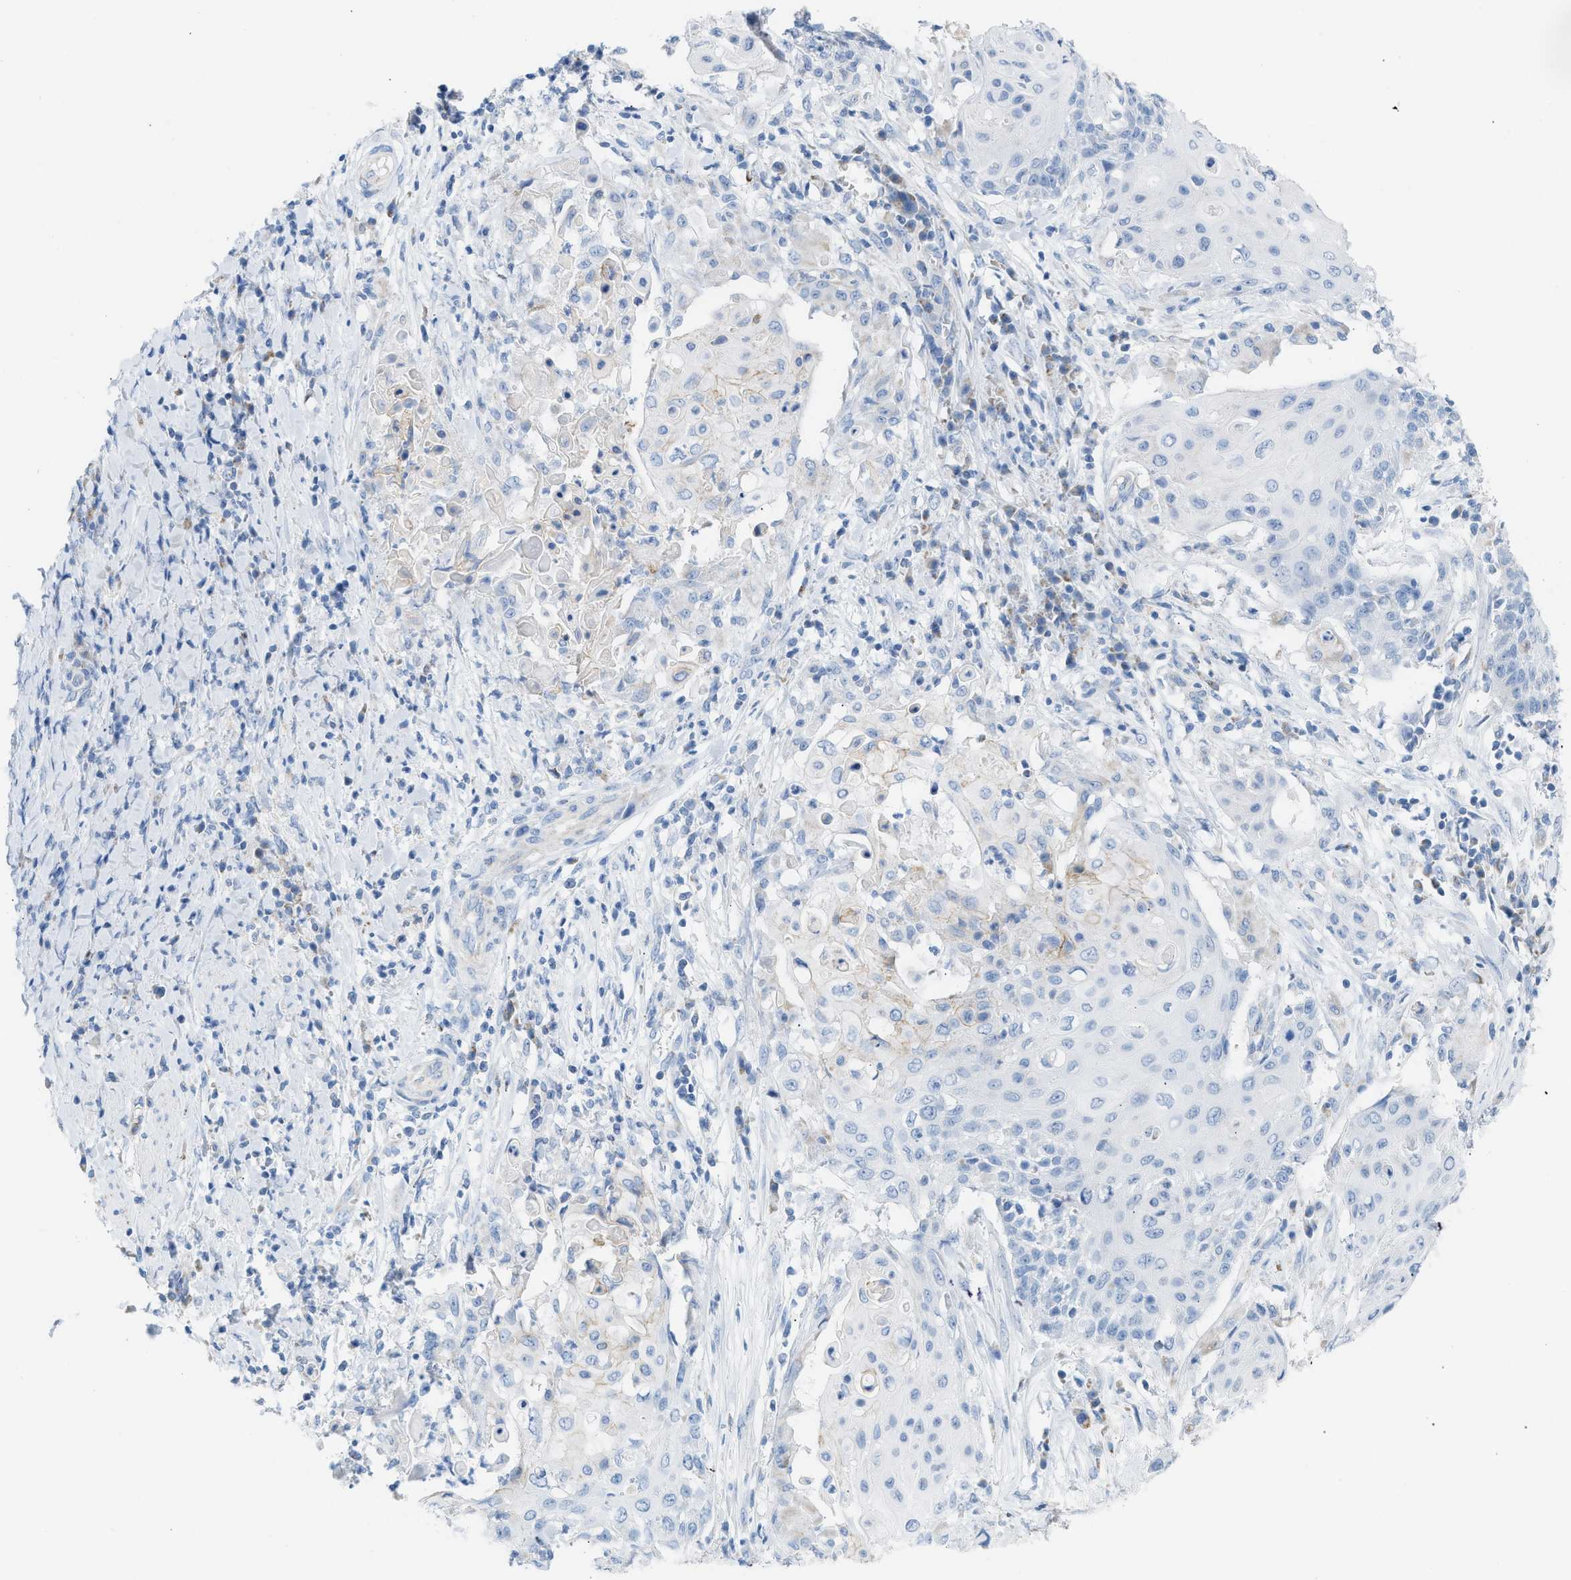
{"staining": {"intensity": "weak", "quantity": "<25%", "location": "cytoplasmic/membranous"}, "tissue": "cervical cancer", "cell_type": "Tumor cells", "image_type": "cancer", "snomed": [{"axis": "morphology", "description": "Squamous cell carcinoma, NOS"}, {"axis": "topography", "description": "Cervix"}], "caption": "High power microscopy image of an immunohistochemistry photomicrograph of cervical cancer, revealing no significant staining in tumor cells.", "gene": "NDUFS8", "patient": {"sex": "female", "age": 39}}